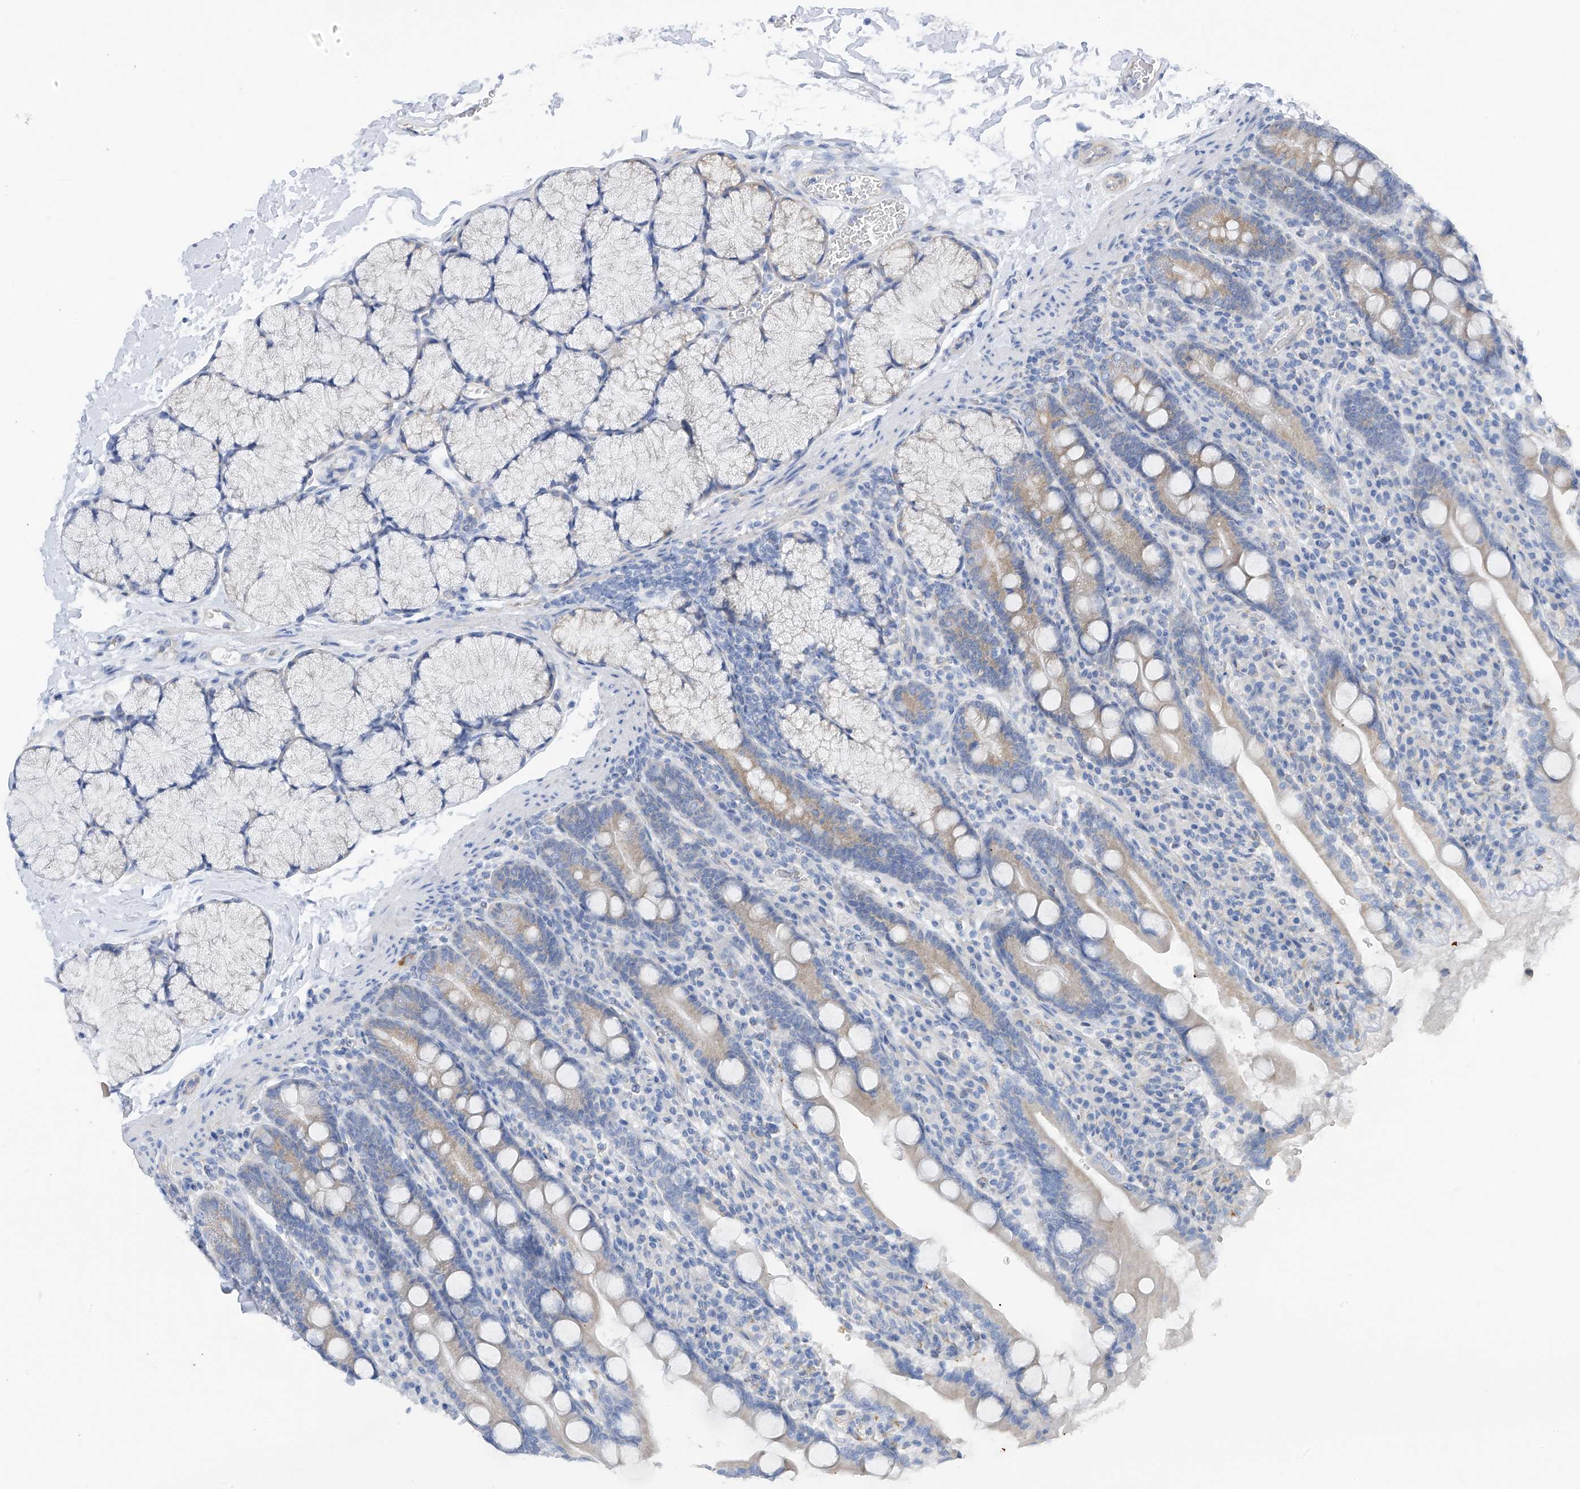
{"staining": {"intensity": "weak", "quantity": "25%-75%", "location": "cytoplasmic/membranous"}, "tissue": "duodenum", "cell_type": "Glandular cells", "image_type": "normal", "snomed": [{"axis": "morphology", "description": "Normal tissue, NOS"}, {"axis": "topography", "description": "Duodenum"}], "caption": "Immunohistochemical staining of normal duodenum shows low levels of weak cytoplasmic/membranous expression in about 25%-75% of glandular cells. Immunohistochemistry stains the protein in brown and the nuclei are stained blue.", "gene": "RCN2", "patient": {"sex": "male", "age": 35}}